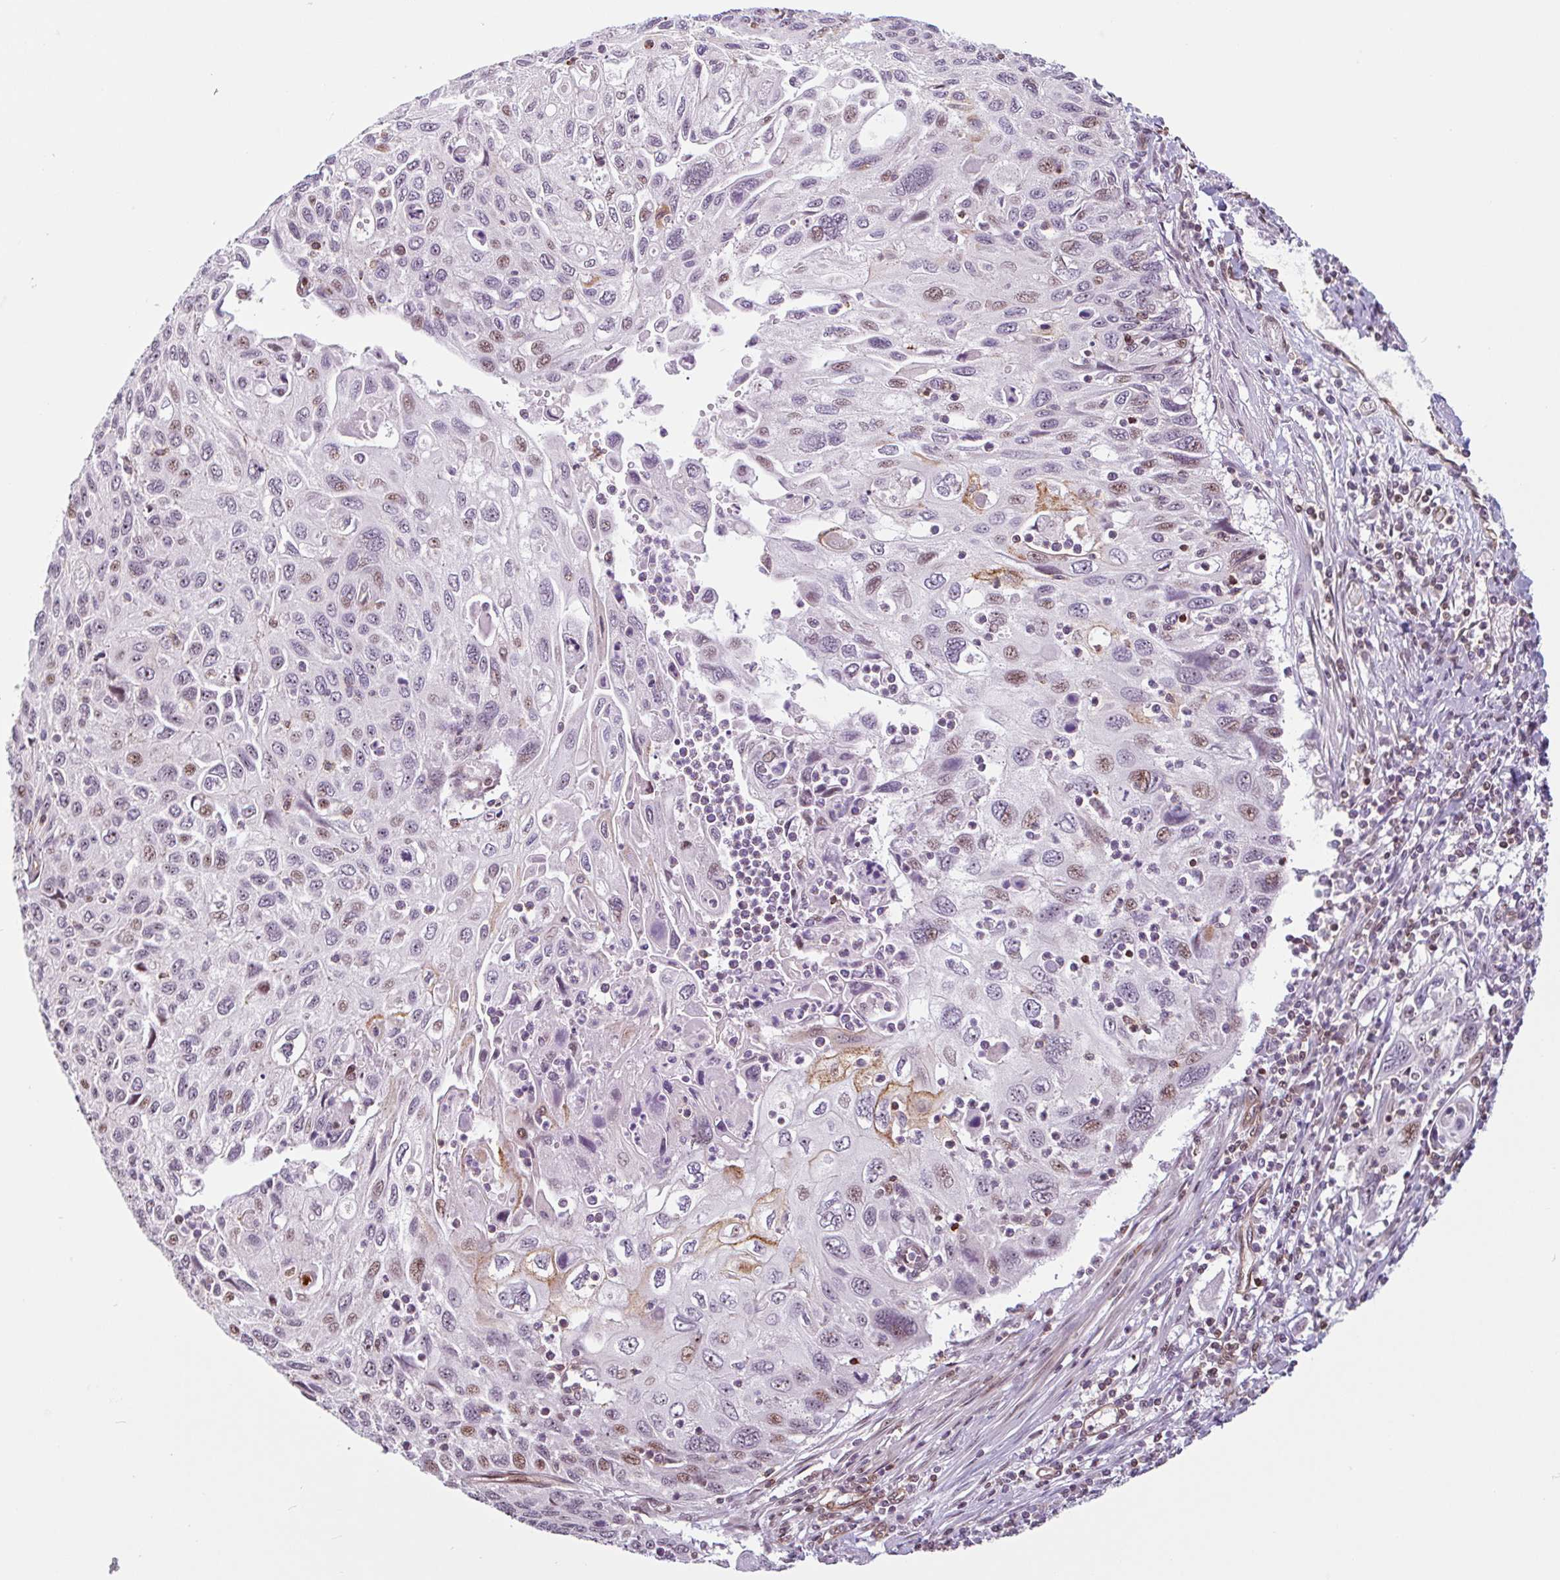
{"staining": {"intensity": "moderate", "quantity": "<25%", "location": "cytoplasmic/membranous,nuclear"}, "tissue": "cervical cancer", "cell_type": "Tumor cells", "image_type": "cancer", "snomed": [{"axis": "morphology", "description": "Squamous cell carcinoma, NOS"}, {"axis": "topography", "description": "Cervix"}], "caption": "Protein positivity by immunohistochemistry shows moderate cytoplasmic/membranous and nuclear staining in about <25% of tumor cells in squamous cell carcinoma (cervical).", "gene": "ZNF689", "patient": {"sex": "female", "age": 70}}